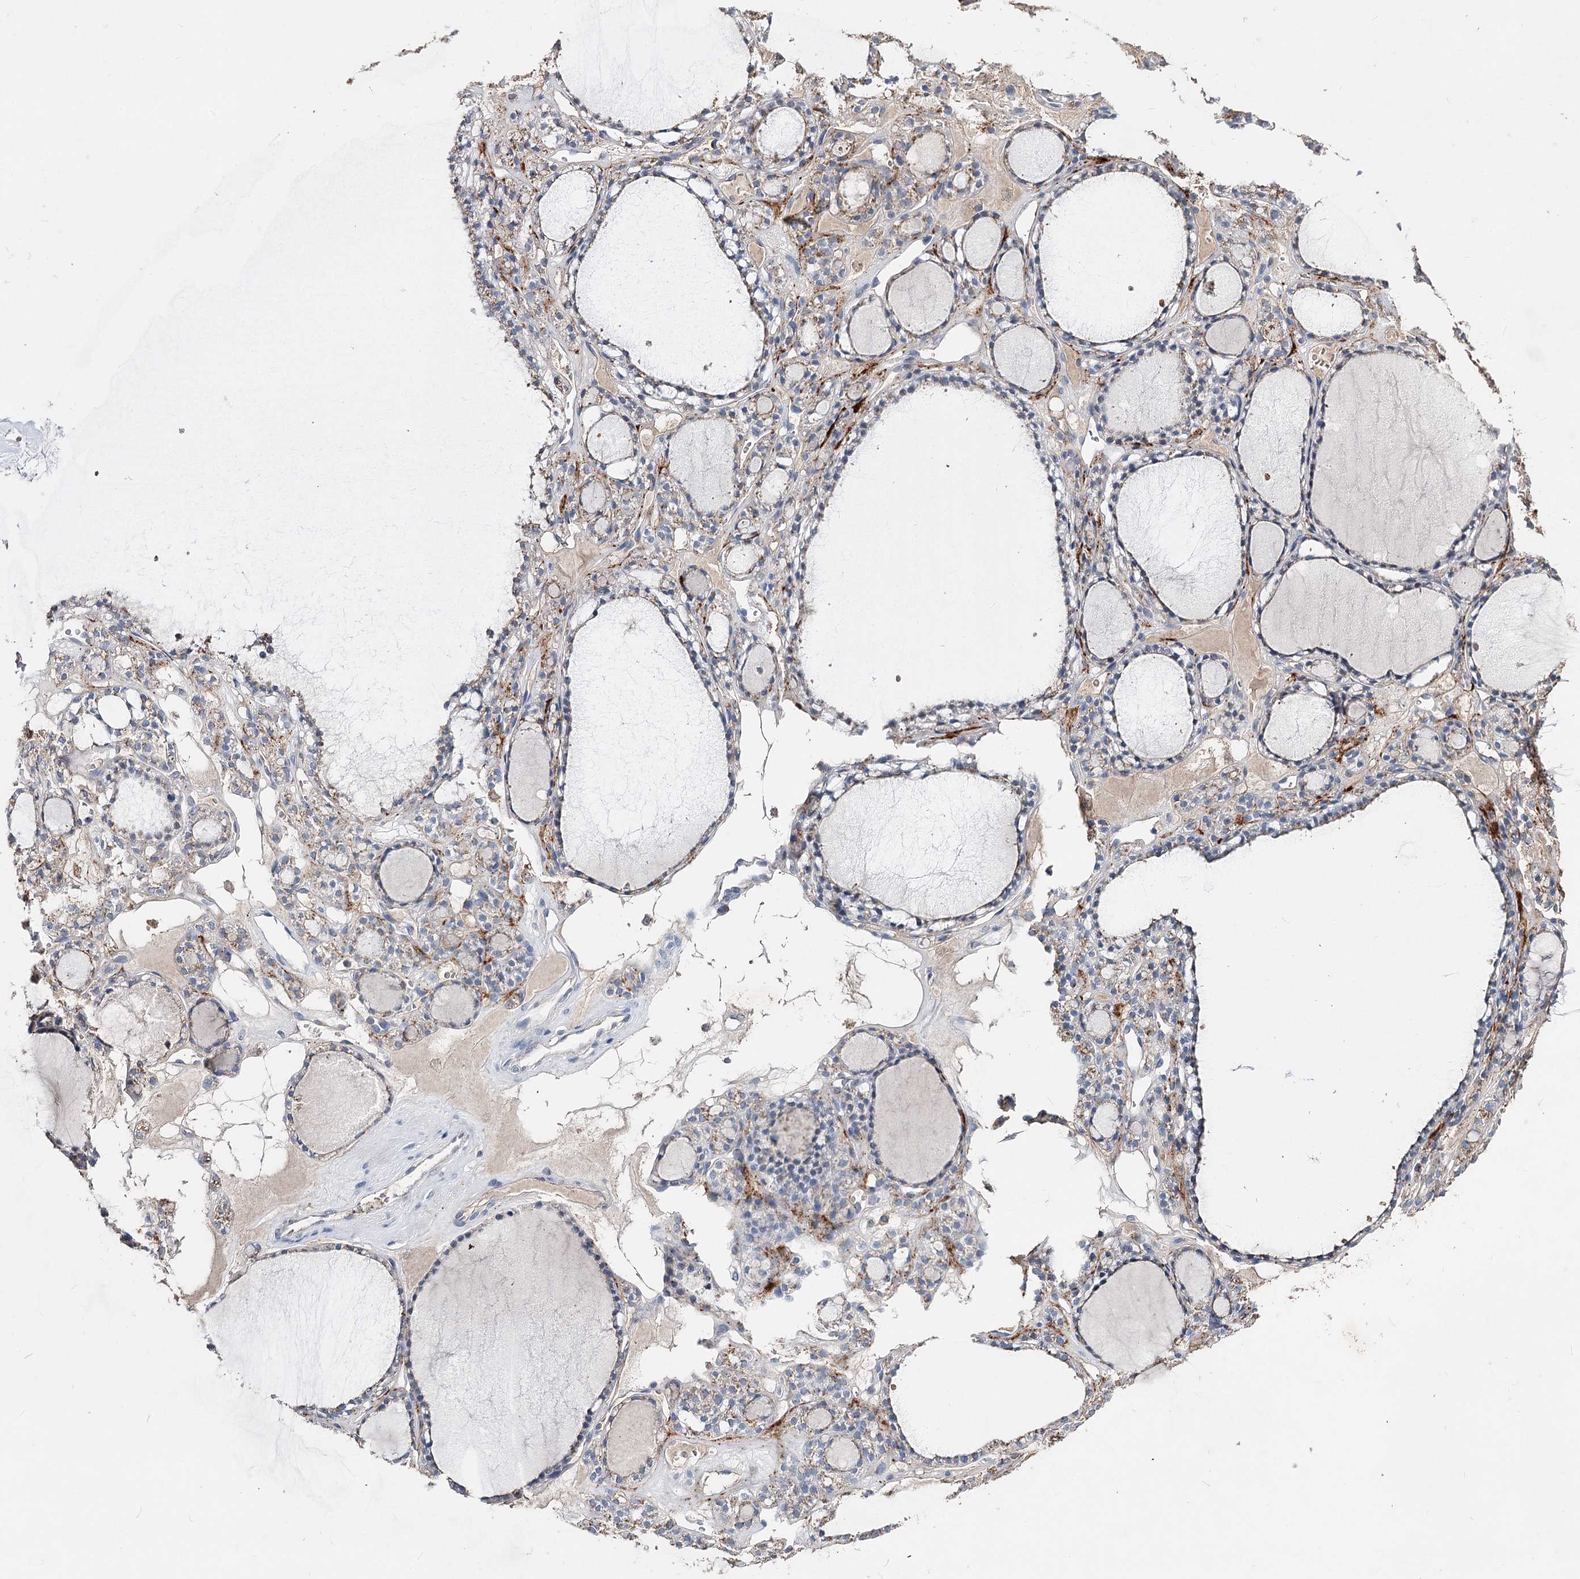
{"staining": {"intensity": "moderate", "quantity": "<25%", "location": "cytoplasmic/membranous"}, "tissue": "thyroid gland", "cell_type": "Glandular cells", "image_type": "normal", "snomed": [{"axis": "morphology", "description": "Normal tissue, NOS"}, {"axis": "topography", "description": "Thyroid gland"}], "caption": "The histopathology image reveals immunohistochemical staining of normal thyroid gland. There is moderate cytoplasmic/membranous positivity is identified in about <25% of glandular cells.", "gene": "IL1RAP", "patient": {"sex": "female", "age": 28}}